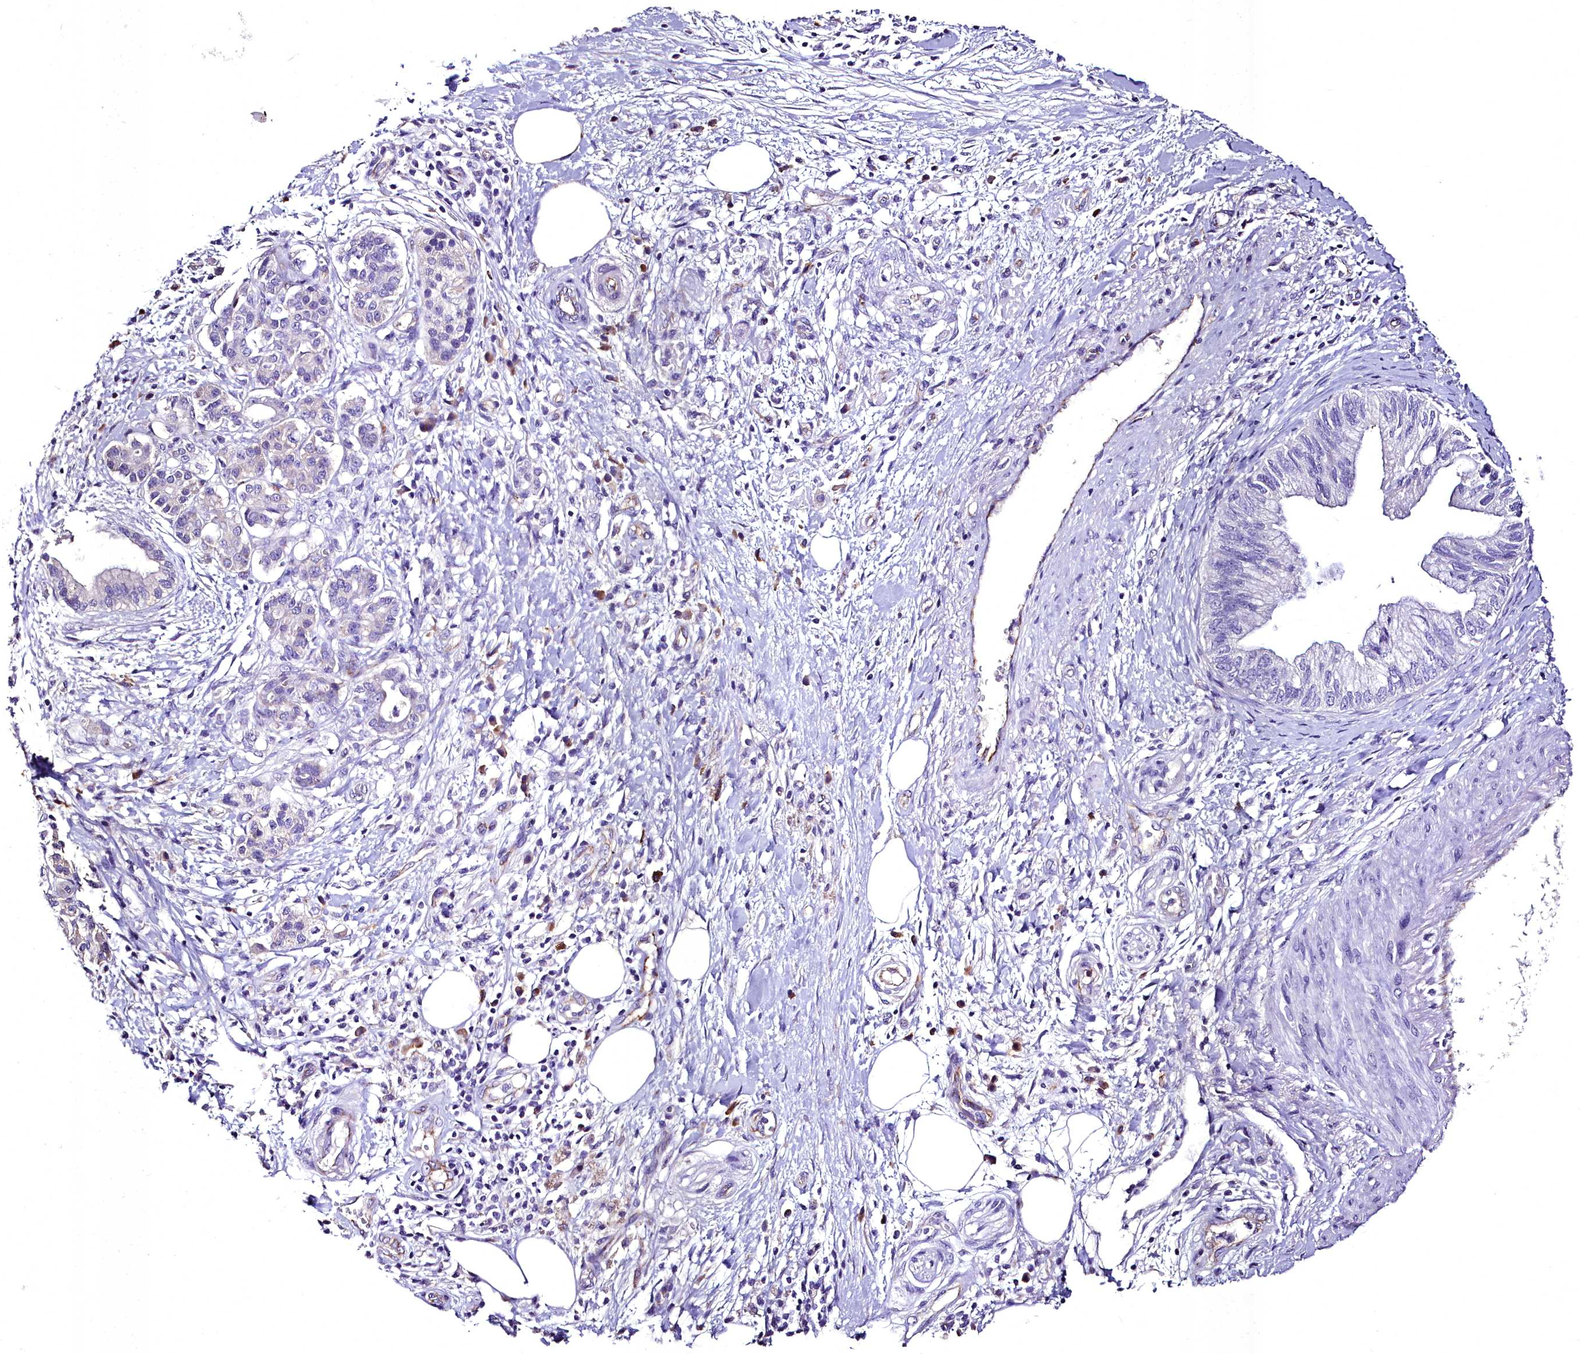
{"staining": {"intensity": "negative", "quantity": "none", "location": "none"}, "tissue": "pancreatic cancer", "cell_type": "Tumor cells", "image_type": "cancer", "snomed": [{"axis": "morphology", "description": "Adenocarcinoma, NOS"}, {"axis": "topography", "description": "Pancreas"}], "caption": "Tumor cells are negative for protein expression in human pancreatic cancer.", "gene": "MS4A18", "patient": {"sex": "female", "age": 73}}